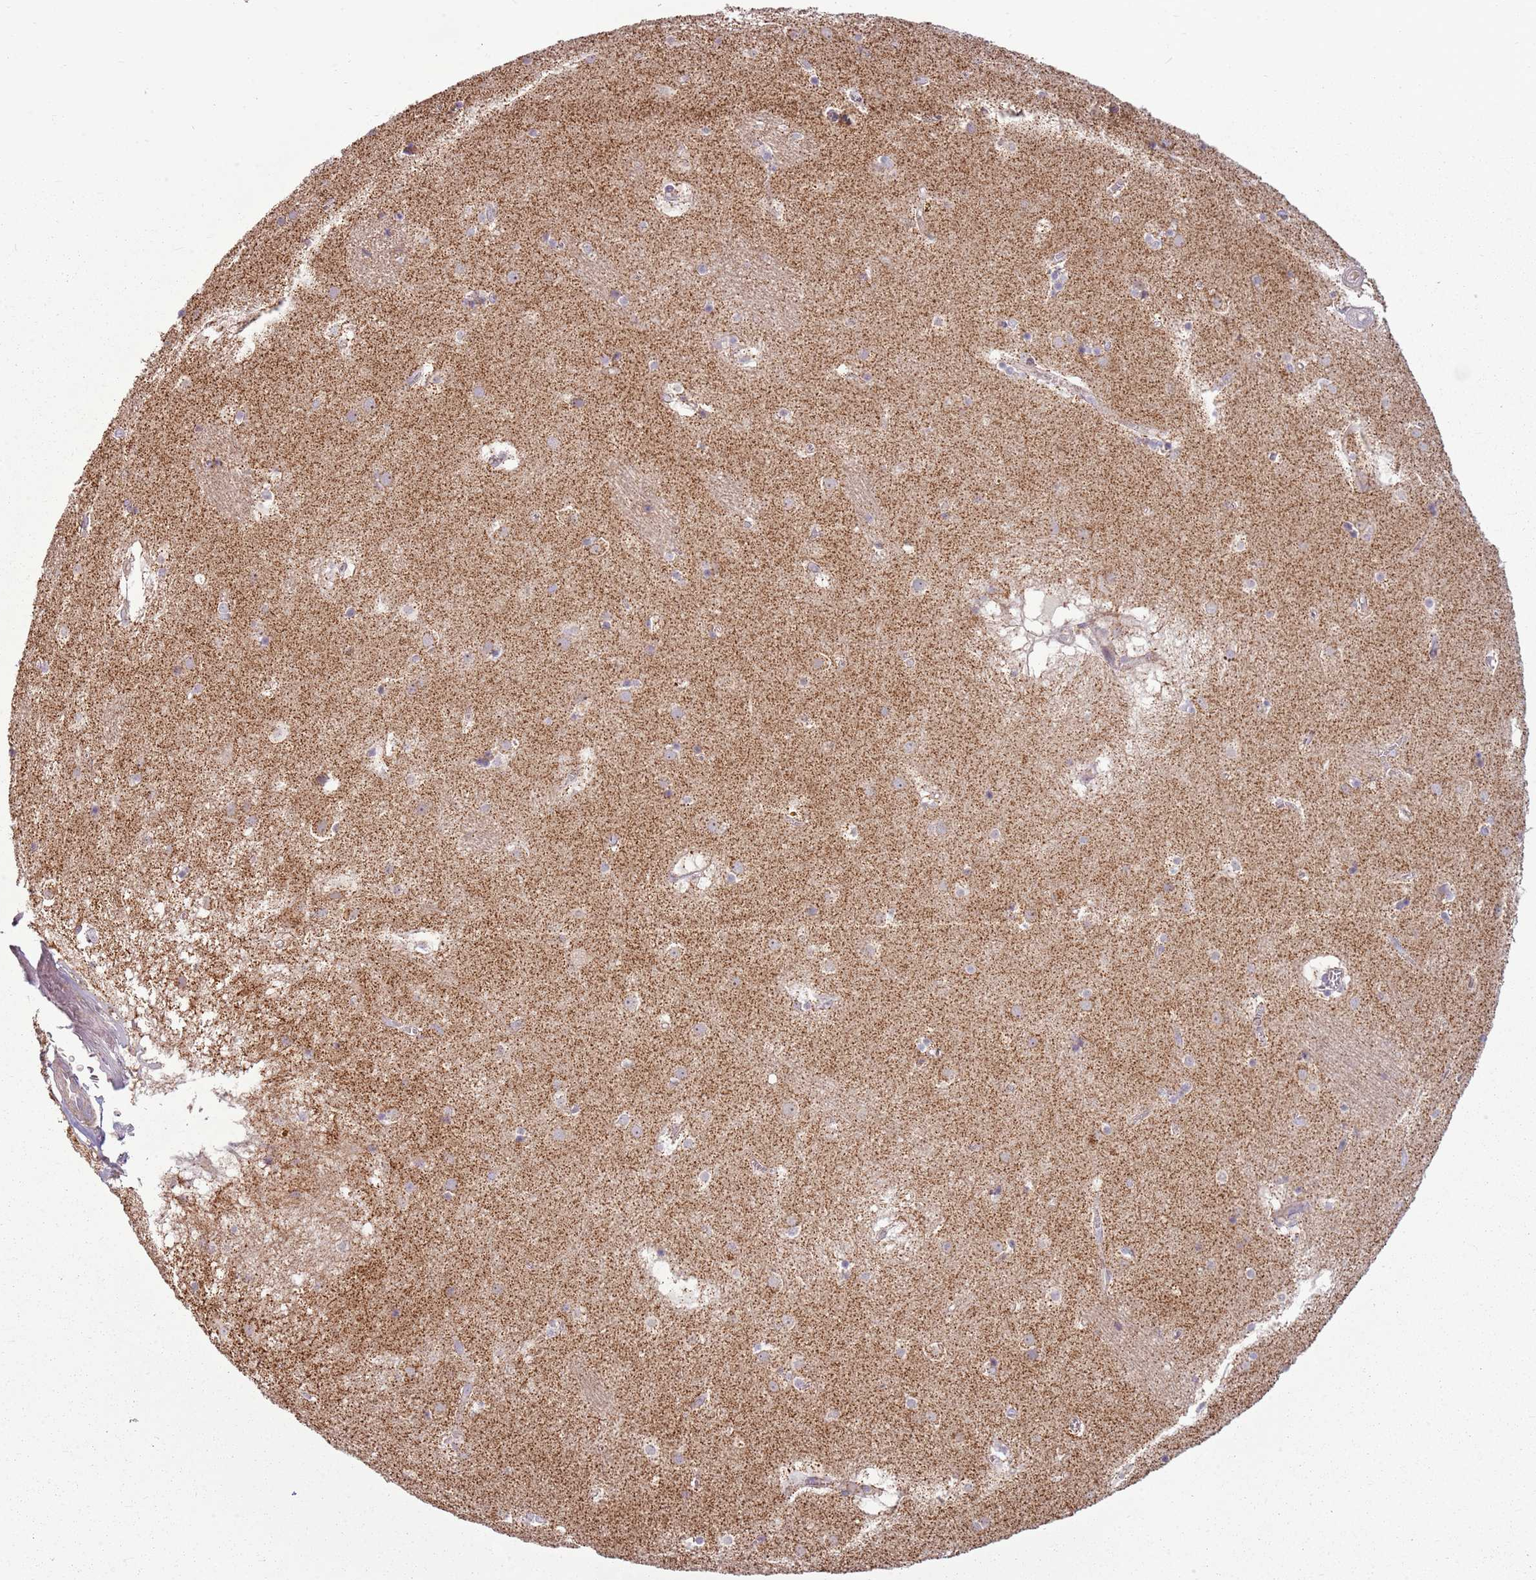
{"staining": {"intensity": "negative", "quantity": "none", "location": "none"}, "tissue": "caudate", "cell_type": "Glial cells", "image_type": "normal", "snomed": [{"axis": "morphology", "description": "Normal tissue, NOS"}, {"axis": "topography", "description": "Lateral ventricle wall"}], "caption": "A histopathology image of caudate stained for a protein displays no brown staining in glial cells. (Brightfield microscopy of DAB immunohistochemistry (IHC) at high magnification).", "gene": "ZNF530", "patient": {"sex": "male", "age": 70}}